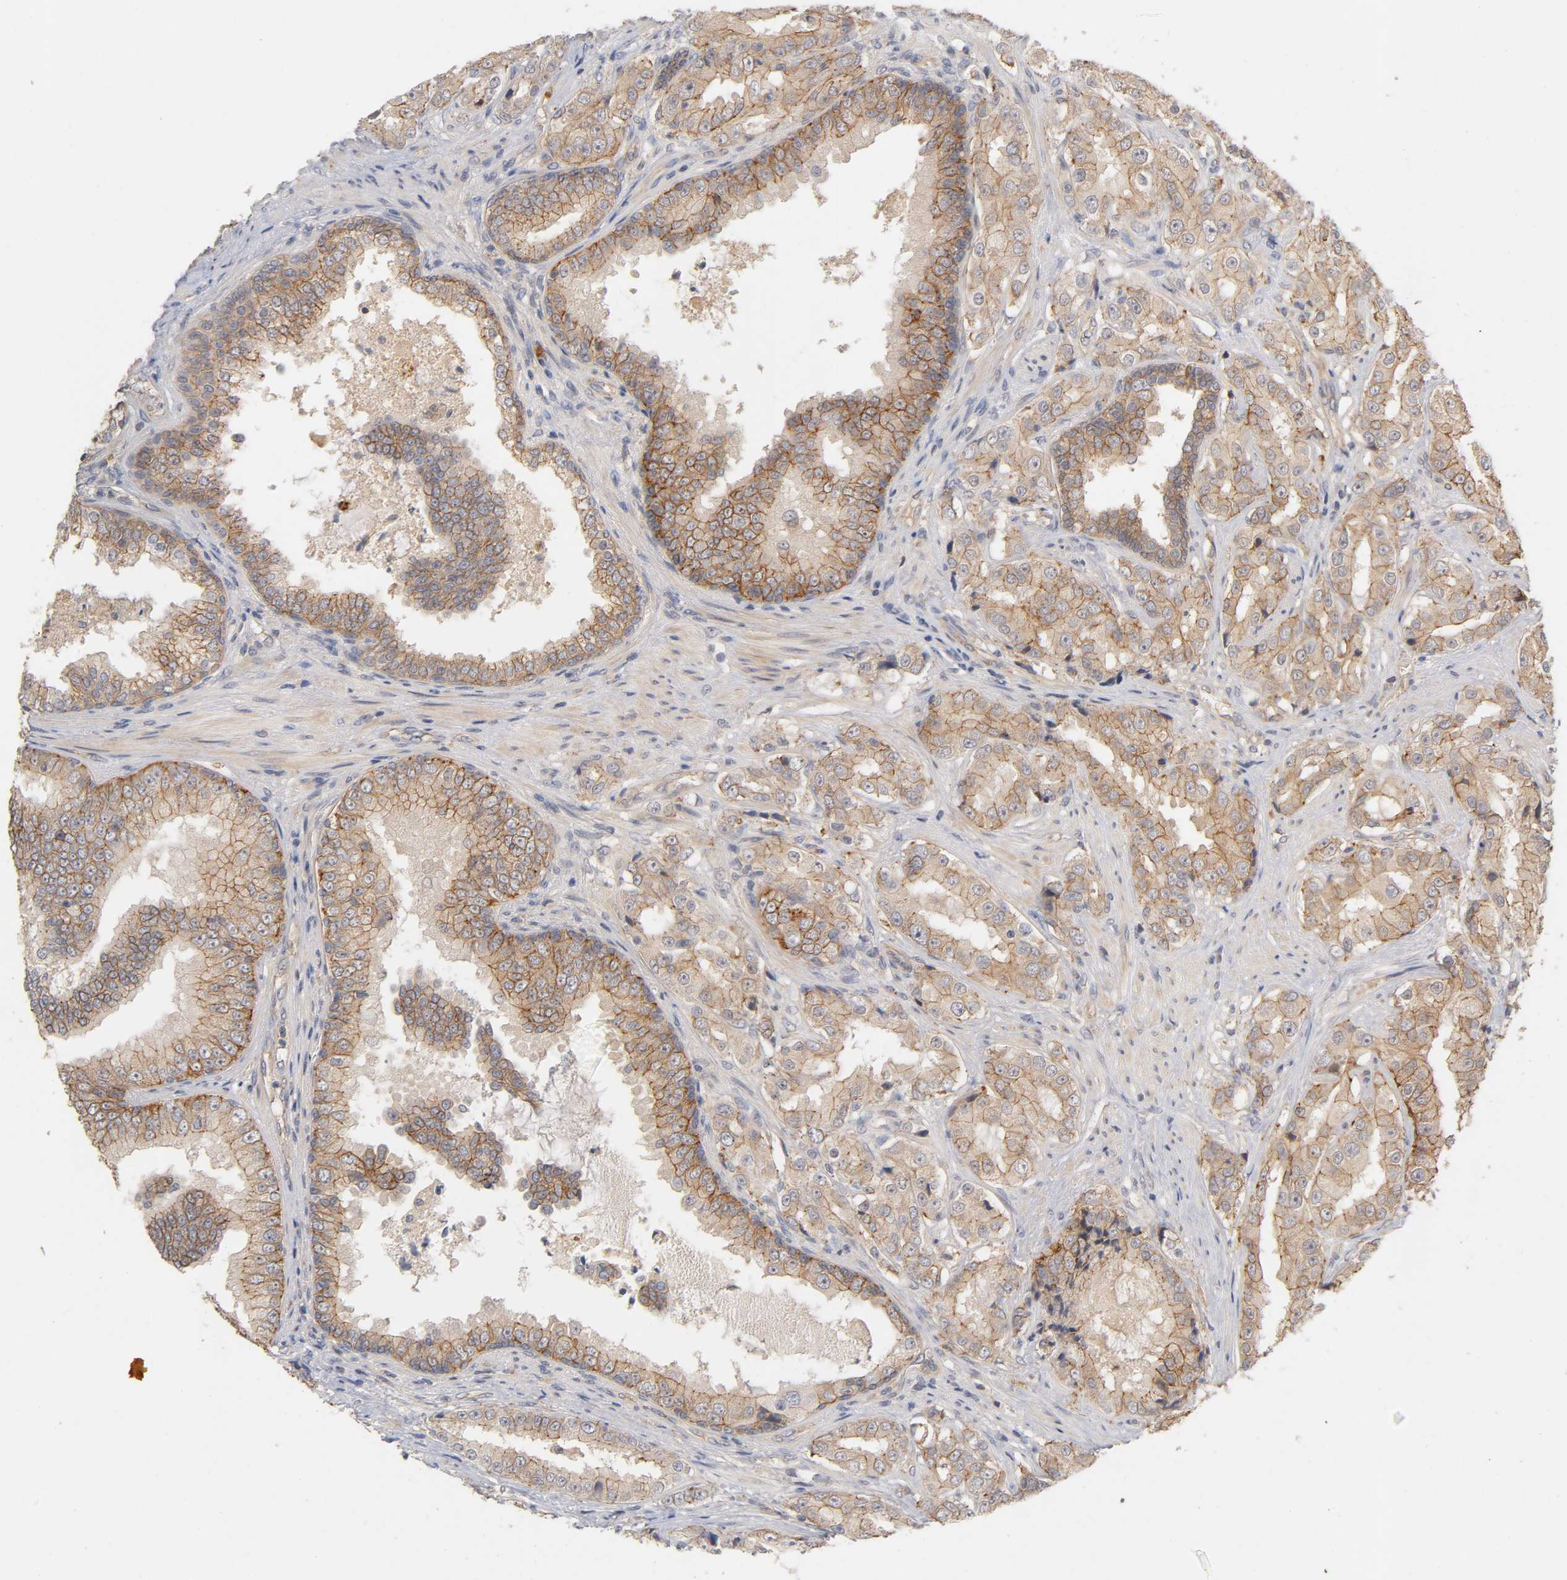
{"staining": {"intensity": "moderate", "quantity": ">75%", "location": "cytoplasmic/membranous"}, "tissue": "prostate cancer", "cell_type": "Tumor cells", "image_type": "cancer", "snomed": [{"axis": "morphology", "description": "Adenocarcinoma, High grade"}, {"axis": "topography", "description": "Prostate"}], "caption": "Prostate adenocarcinoma (high-grade) stained with a protein marker reveals moderate staining in tumor cells.", "gene": "PDZD11", "patient": {"sex": "male", "age": 73}}